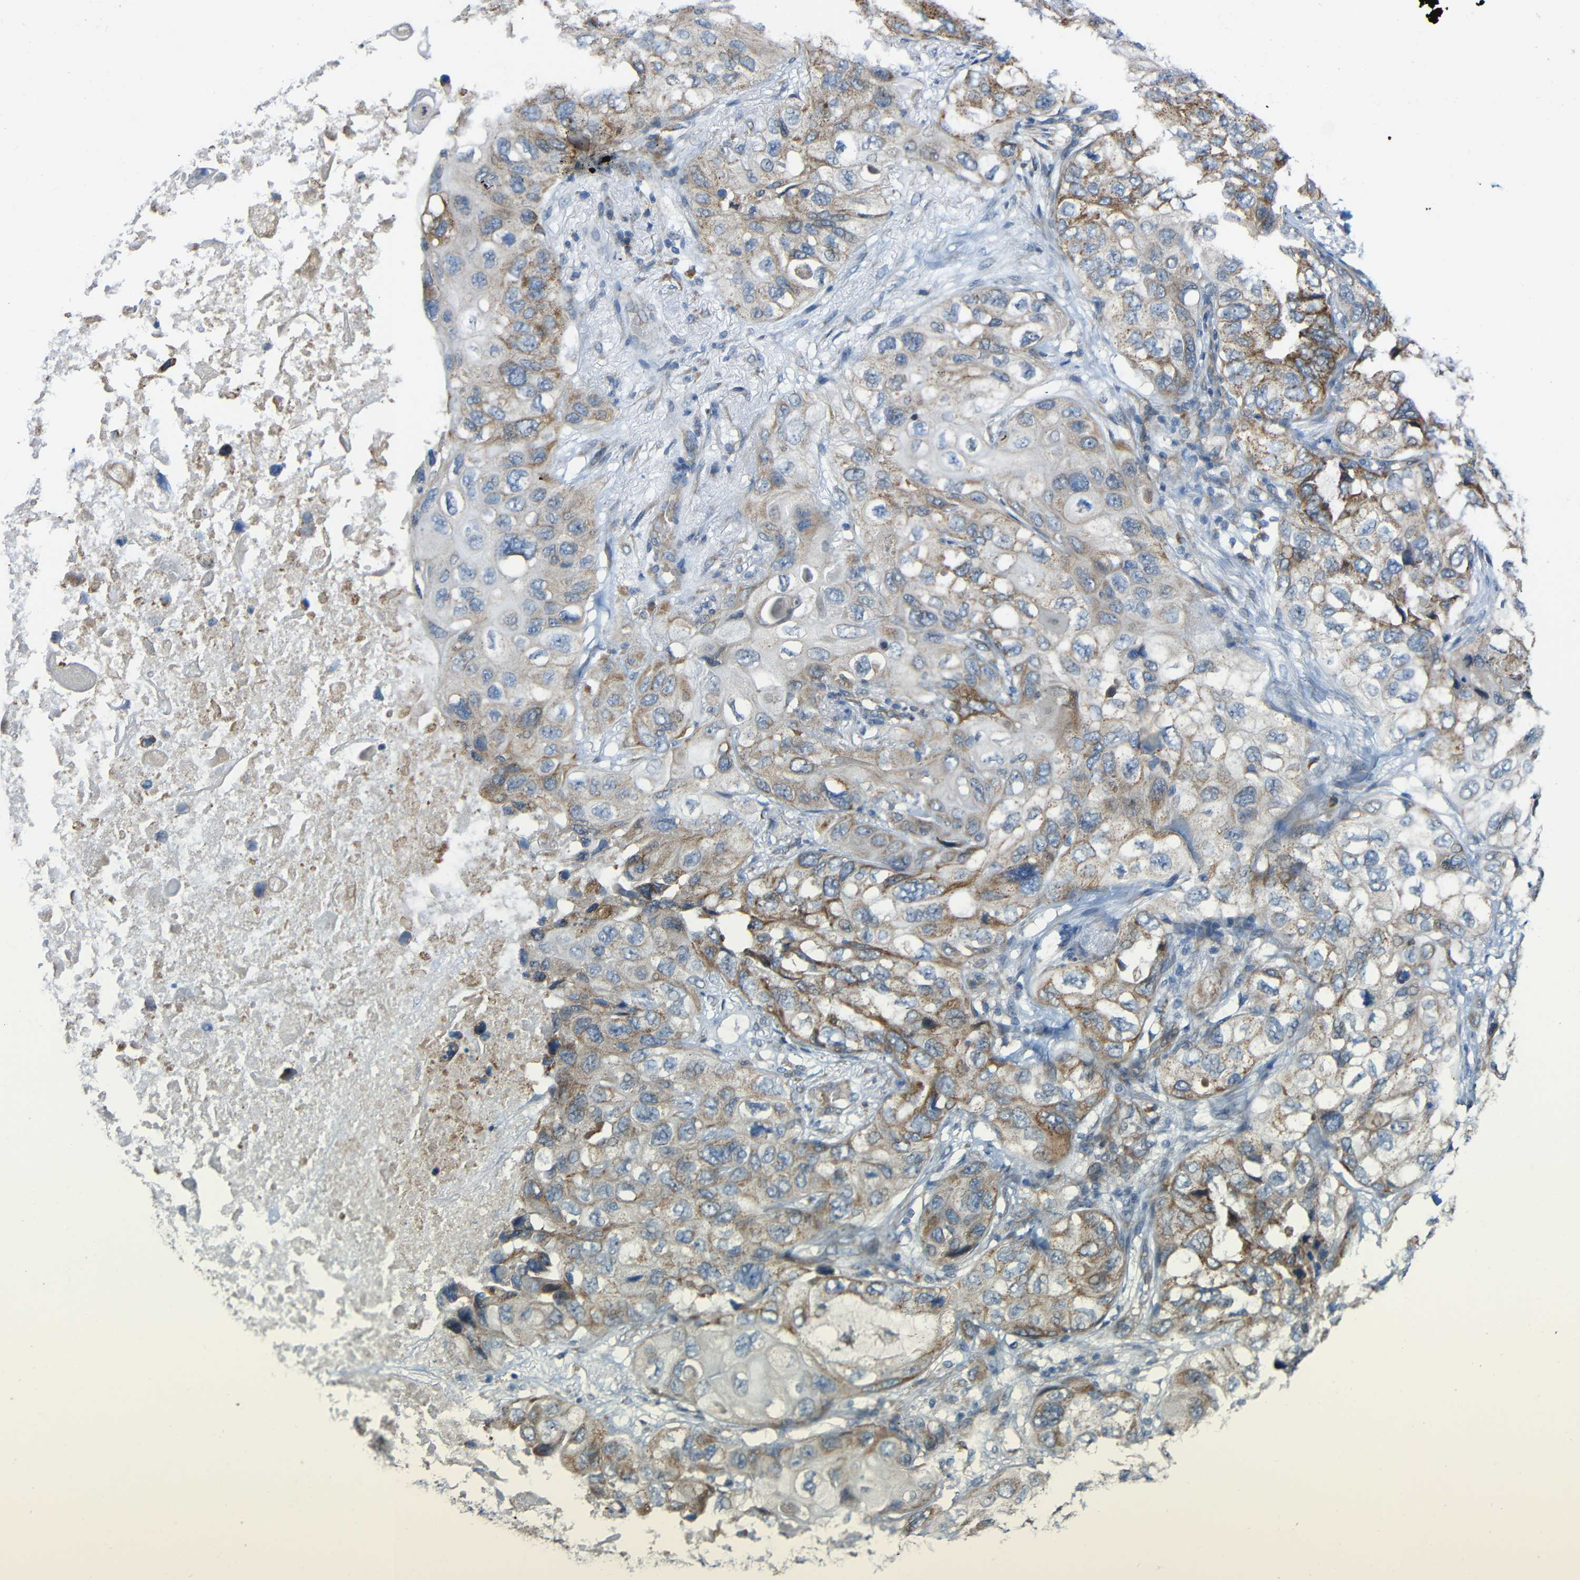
{"staining": {"intensity": "weak", "quantity": "25%-75%", "location": "cytoplasmic/membranous"}, "tissue": "lung cancer", "cell_type": "Tumor cells", "image_type": "cancer", "snomed": [{"axis": "morphology", "description": "Squamous cell carcinoma, NOS"}, {"axis": "topography", "description": "Lung"}], "caption": "This photomicrograph exhibits immunohistochemistry staining of human lung cancer (squamous cell carcinoma), with low weak cytoplasmic/membranous staining in approximately 25%-75% of tumor cells.", "gene": "TMEM25", "patient": {"sex": "female", "age": 73}}